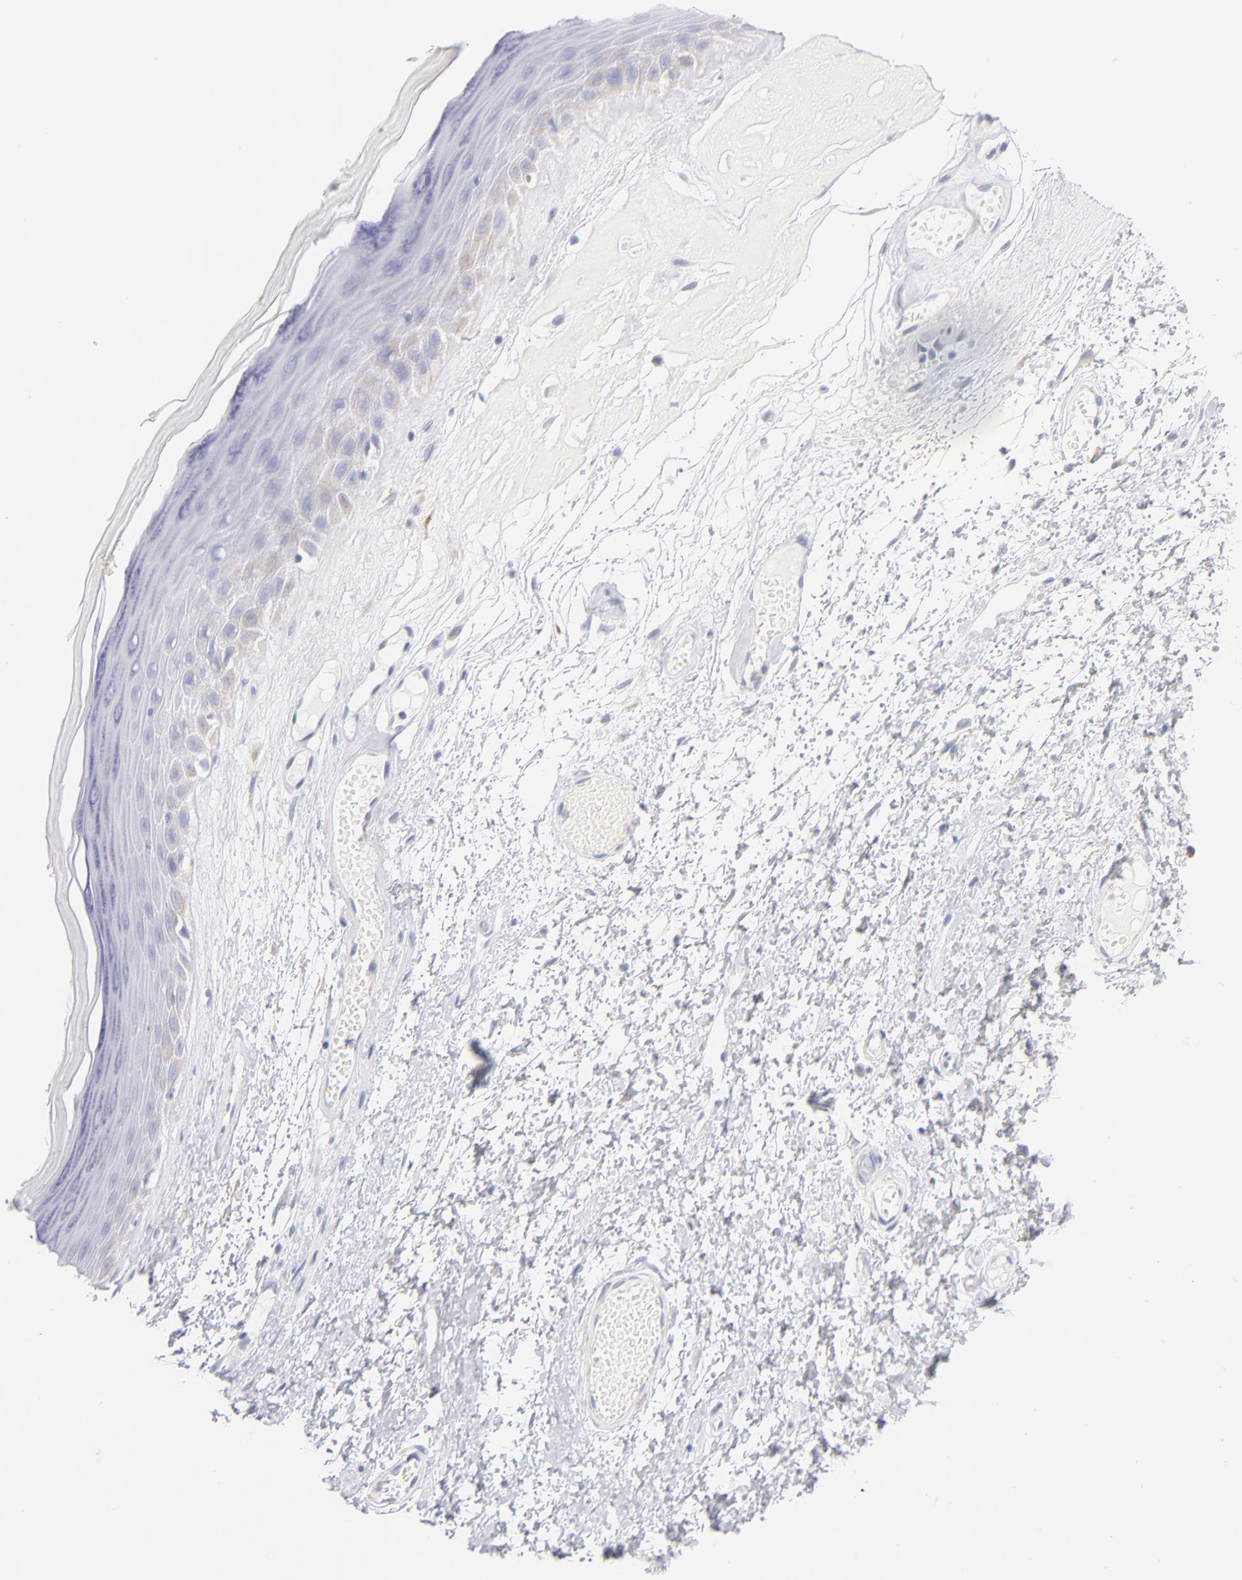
{"staining": {"intensity": "weak", "quantity": "<25%", "location": "cytoplasmic/membranous"}, "tissue": "skin", "cell_type": "Epidermal cells", "image_type": "normal", "snomed": [{"axis": "morphology", "description": "Normal tissue, NOS"}, {"axis": "morphology", "description": "Inflammation, NOS"}, {"axis": "topography", "description": "Vulva"}], "caption": "This is an immunohistochemistry (IHC) photomicrograph of unremarkable human skin. There is no positivity in epidermal cells.", "gene": "AIFM1", "patient": {"sex": "female", "age": 84}}